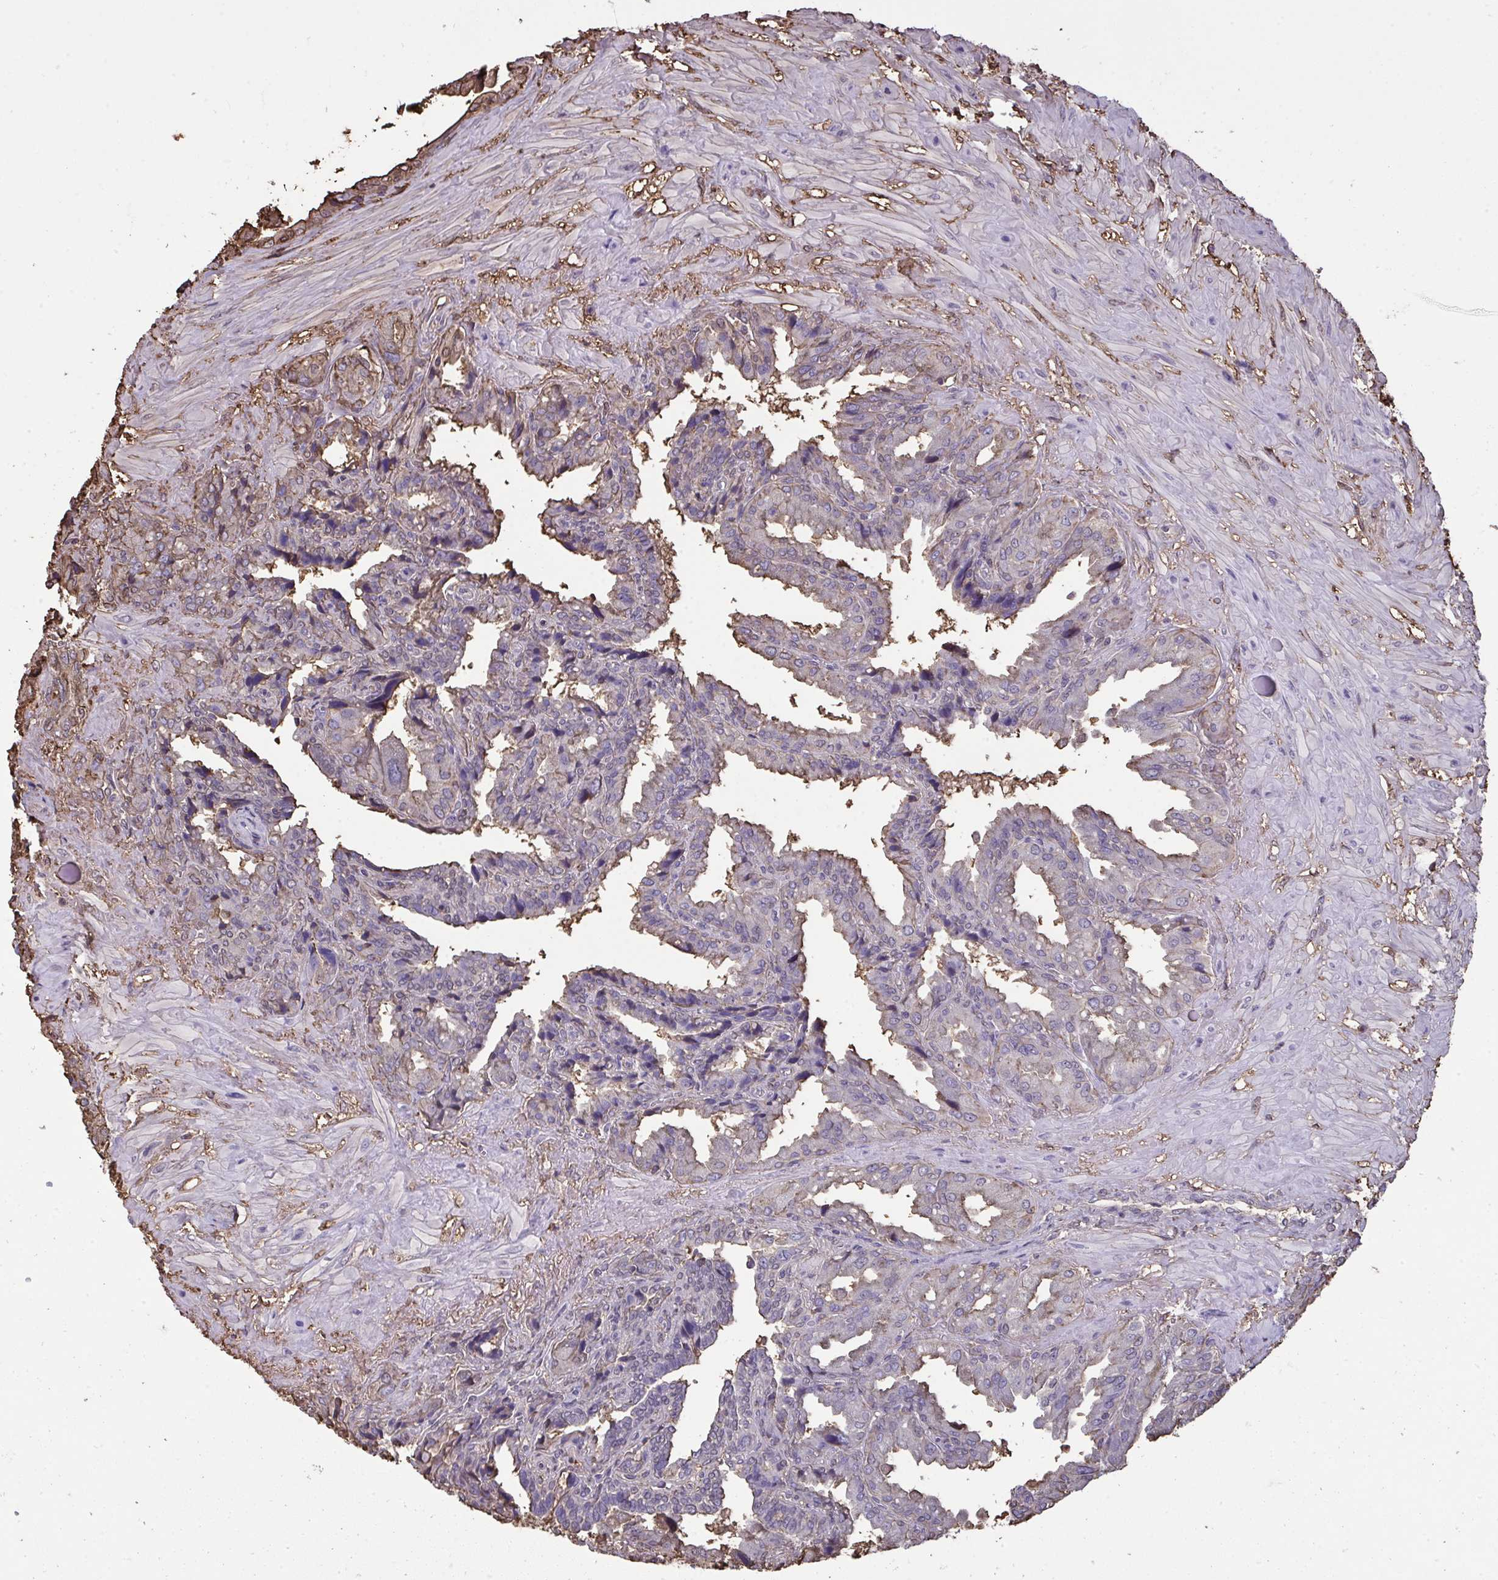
{"staining": {"intensity": "weak", "quantity": "25%-75%", "location": "cytoplasmic/membranous"}, "tissue": "seminal vesicle", "cell_type": "Glandular cells", "image_type": "normal", "snomed": [{"axis": "morphology", "description": "Normal tissue, NOS"}, {"axis": "topography", "description": "Seminal veicle"}], "caption": "Protein staining of benign seminal vesicle exhibits weak cytoplasmic/membranous positivity in approximately 25%-75% of glandular cells.", "gene": "ANXA5", "patient": {"sex": "male", "age": 55}}